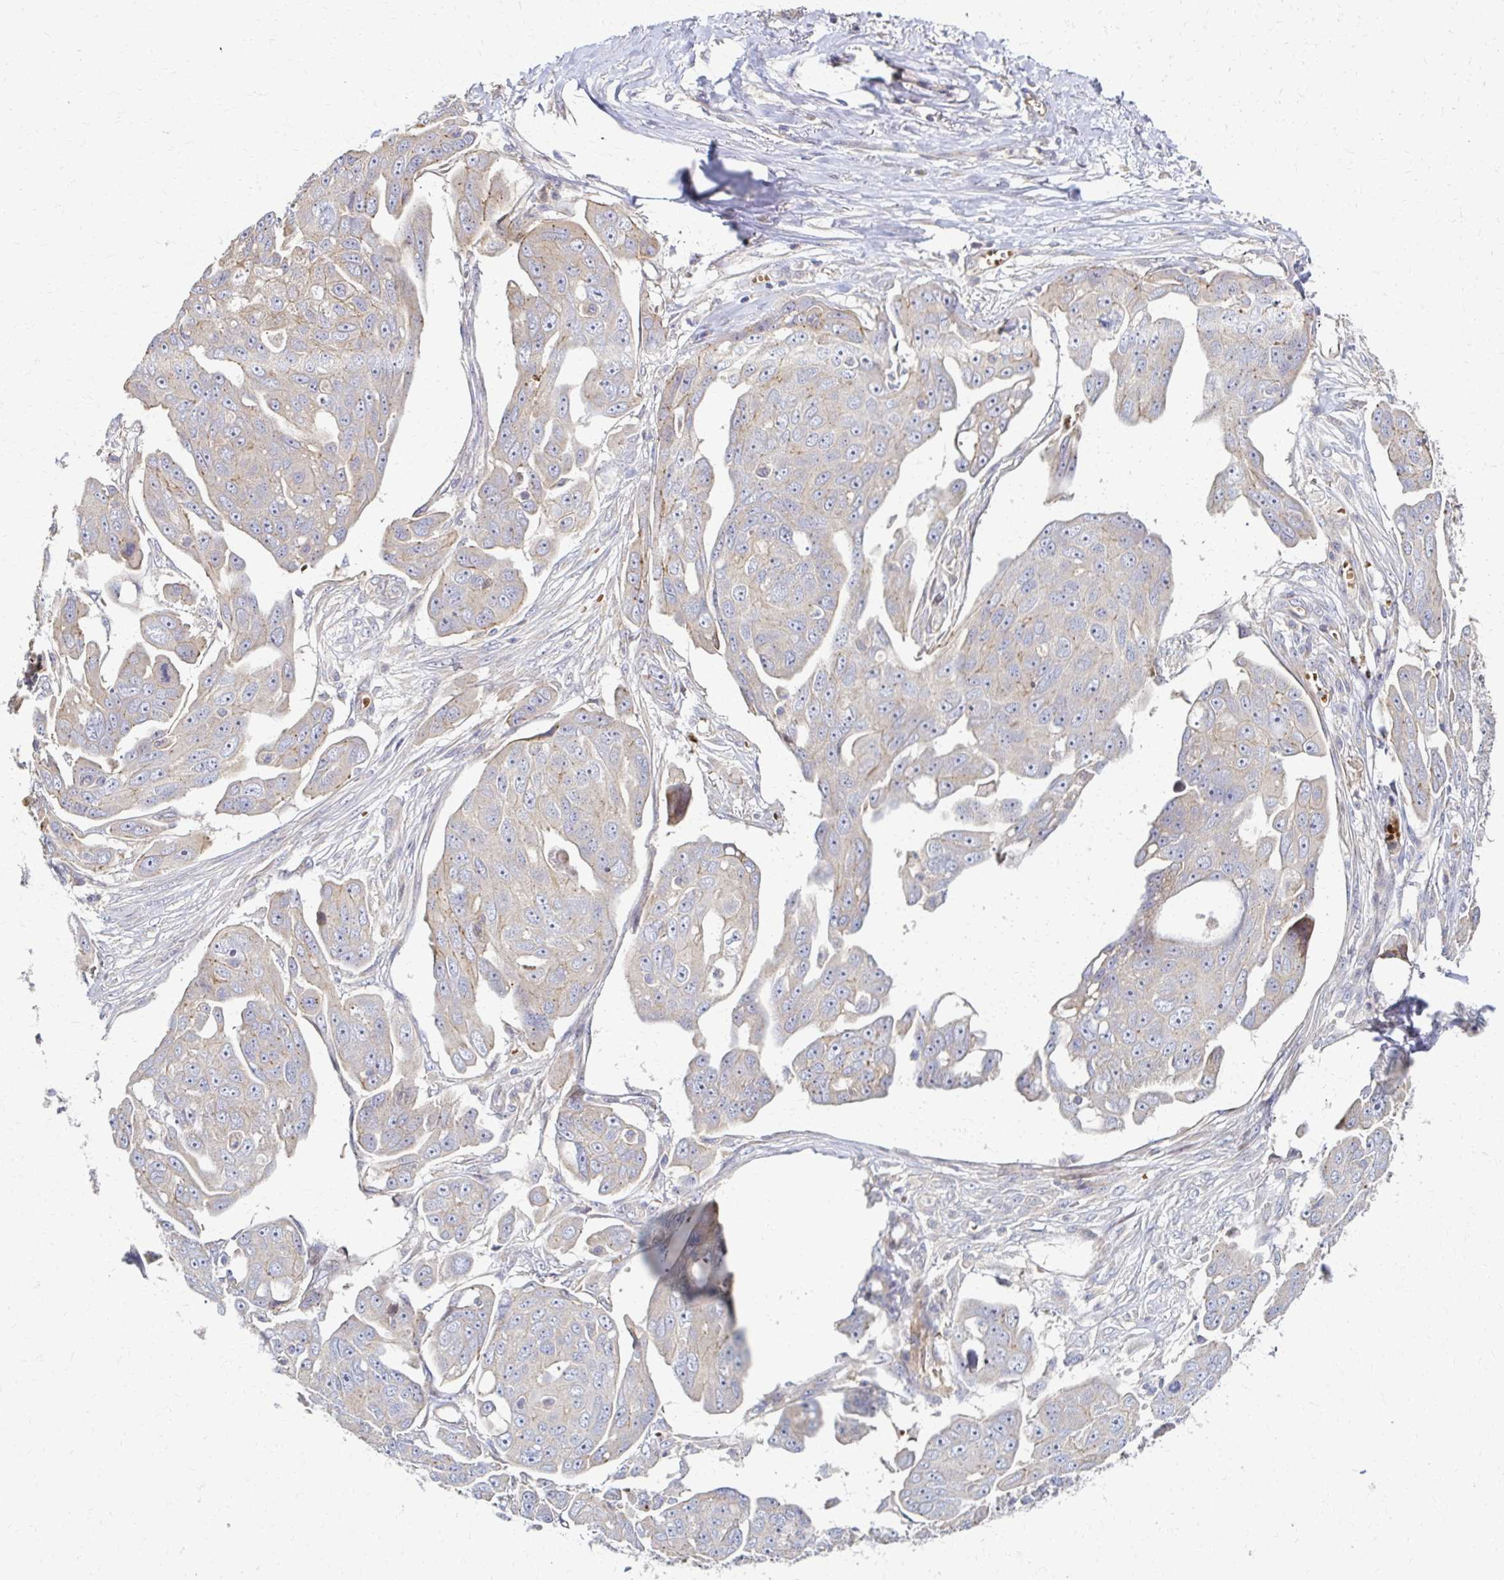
{"staining": {"intensity": "weak", "quantity": "25%-75%", "location": "cytoplasmic/membranous"}, "tissue": "ovarian cancer", "cell_type": "Tumor cells", "image_type": "cancer", "snomed": [{"axis": "morphology", "description": "Carcinoma, endometroid"}, {"axis": "topography", "description": "Ovary"}], "caption": "Immunohistochemical staining of ovarian cancer reveals low levels of weak cytoplasmic/membranous protein expression in about 25%-75% of tumor cells.", "gene": "SKA2", "patient": {"sex": "female", "age": 70}}